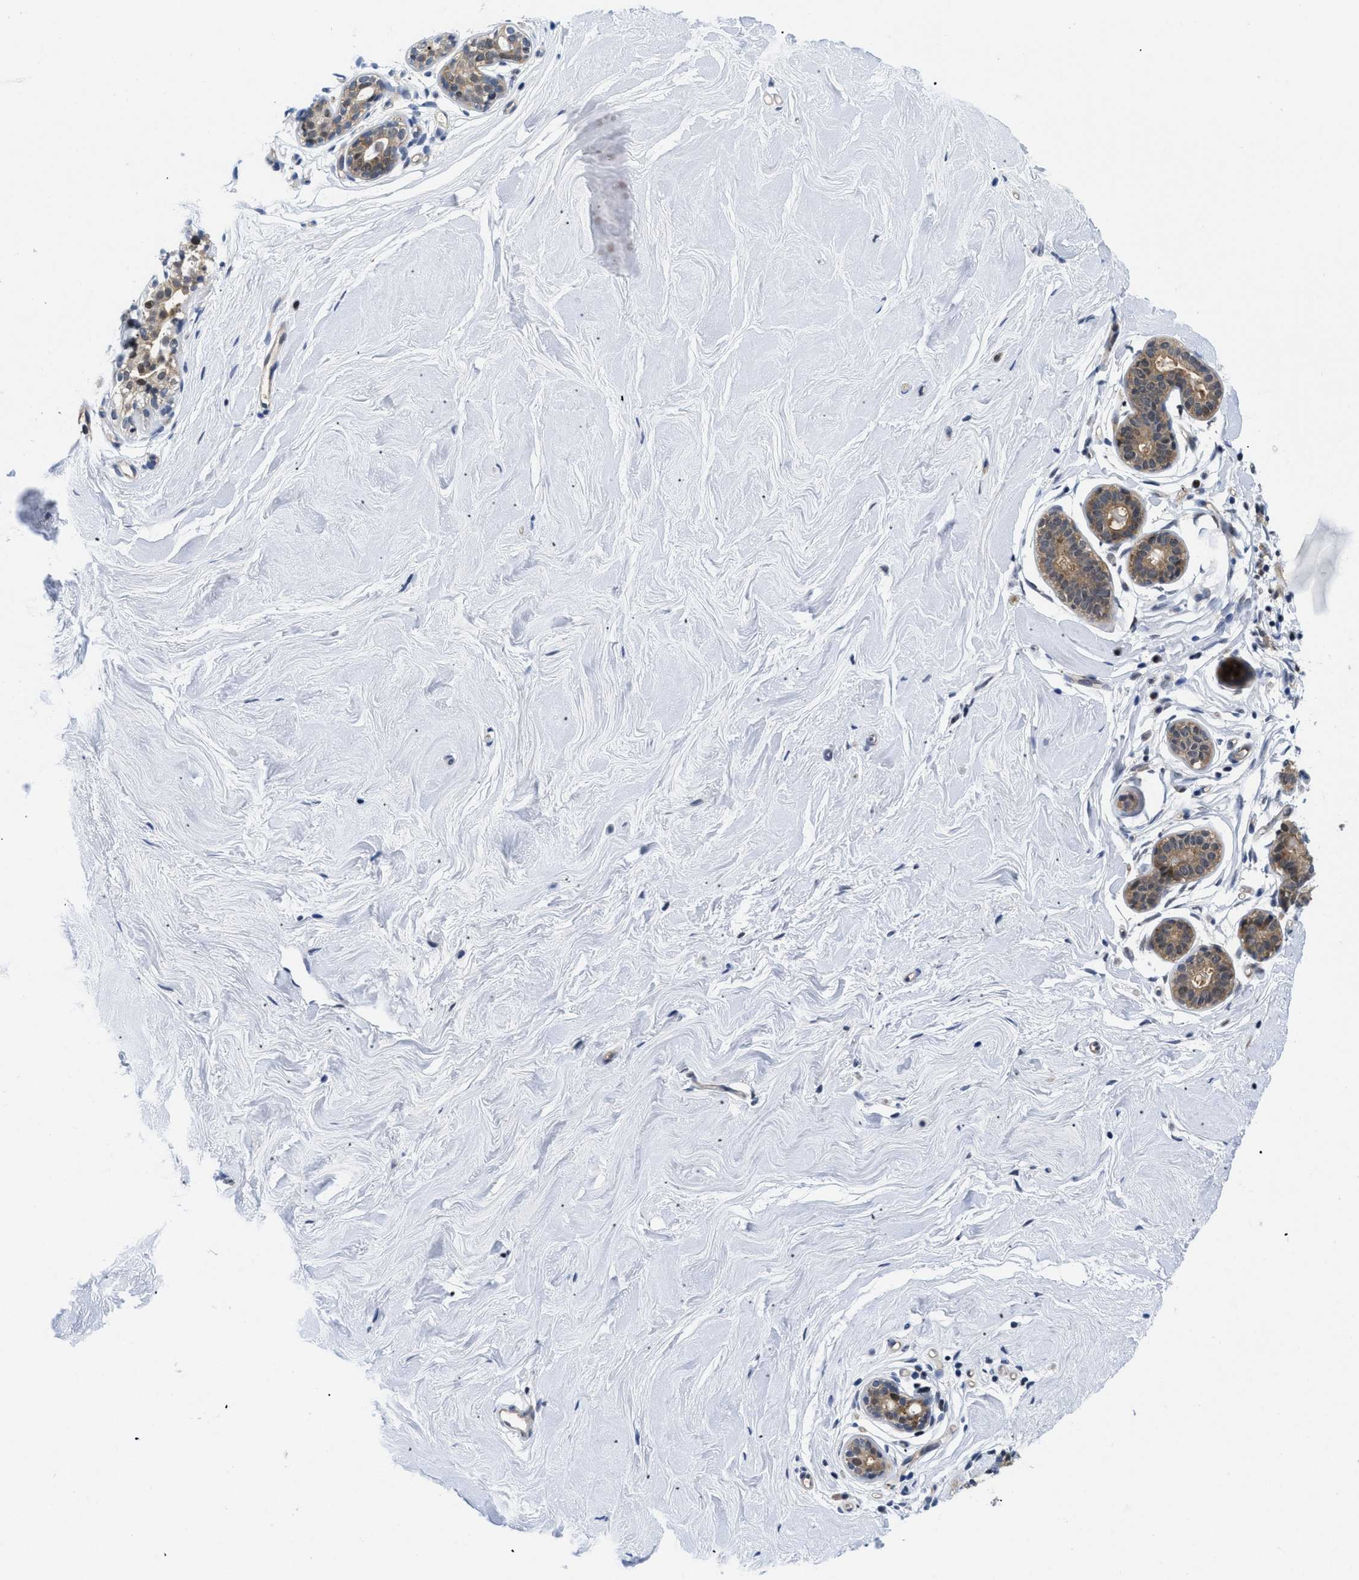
{"staining": {"intensity": "negative", "quantity": "none", "location": "none"}, "tissue": "breast", "cell_type": "Adipocytes", "image_type": "normal", "snomed": [{"axis": "morphology", "description": "Normal tissue, NOS"}, {"axis": "topography", "description": "Breast"}], "caption": "Immunohistochemistry (IHC) photomicrograph of normal breast: human breast stained with DAB displays no significant protein staining in adipocytes. (IHC, brightfield microscopy, high magnification).", "gene": "SLC29A2", "patient": {"sex": "female", "age": 22}}